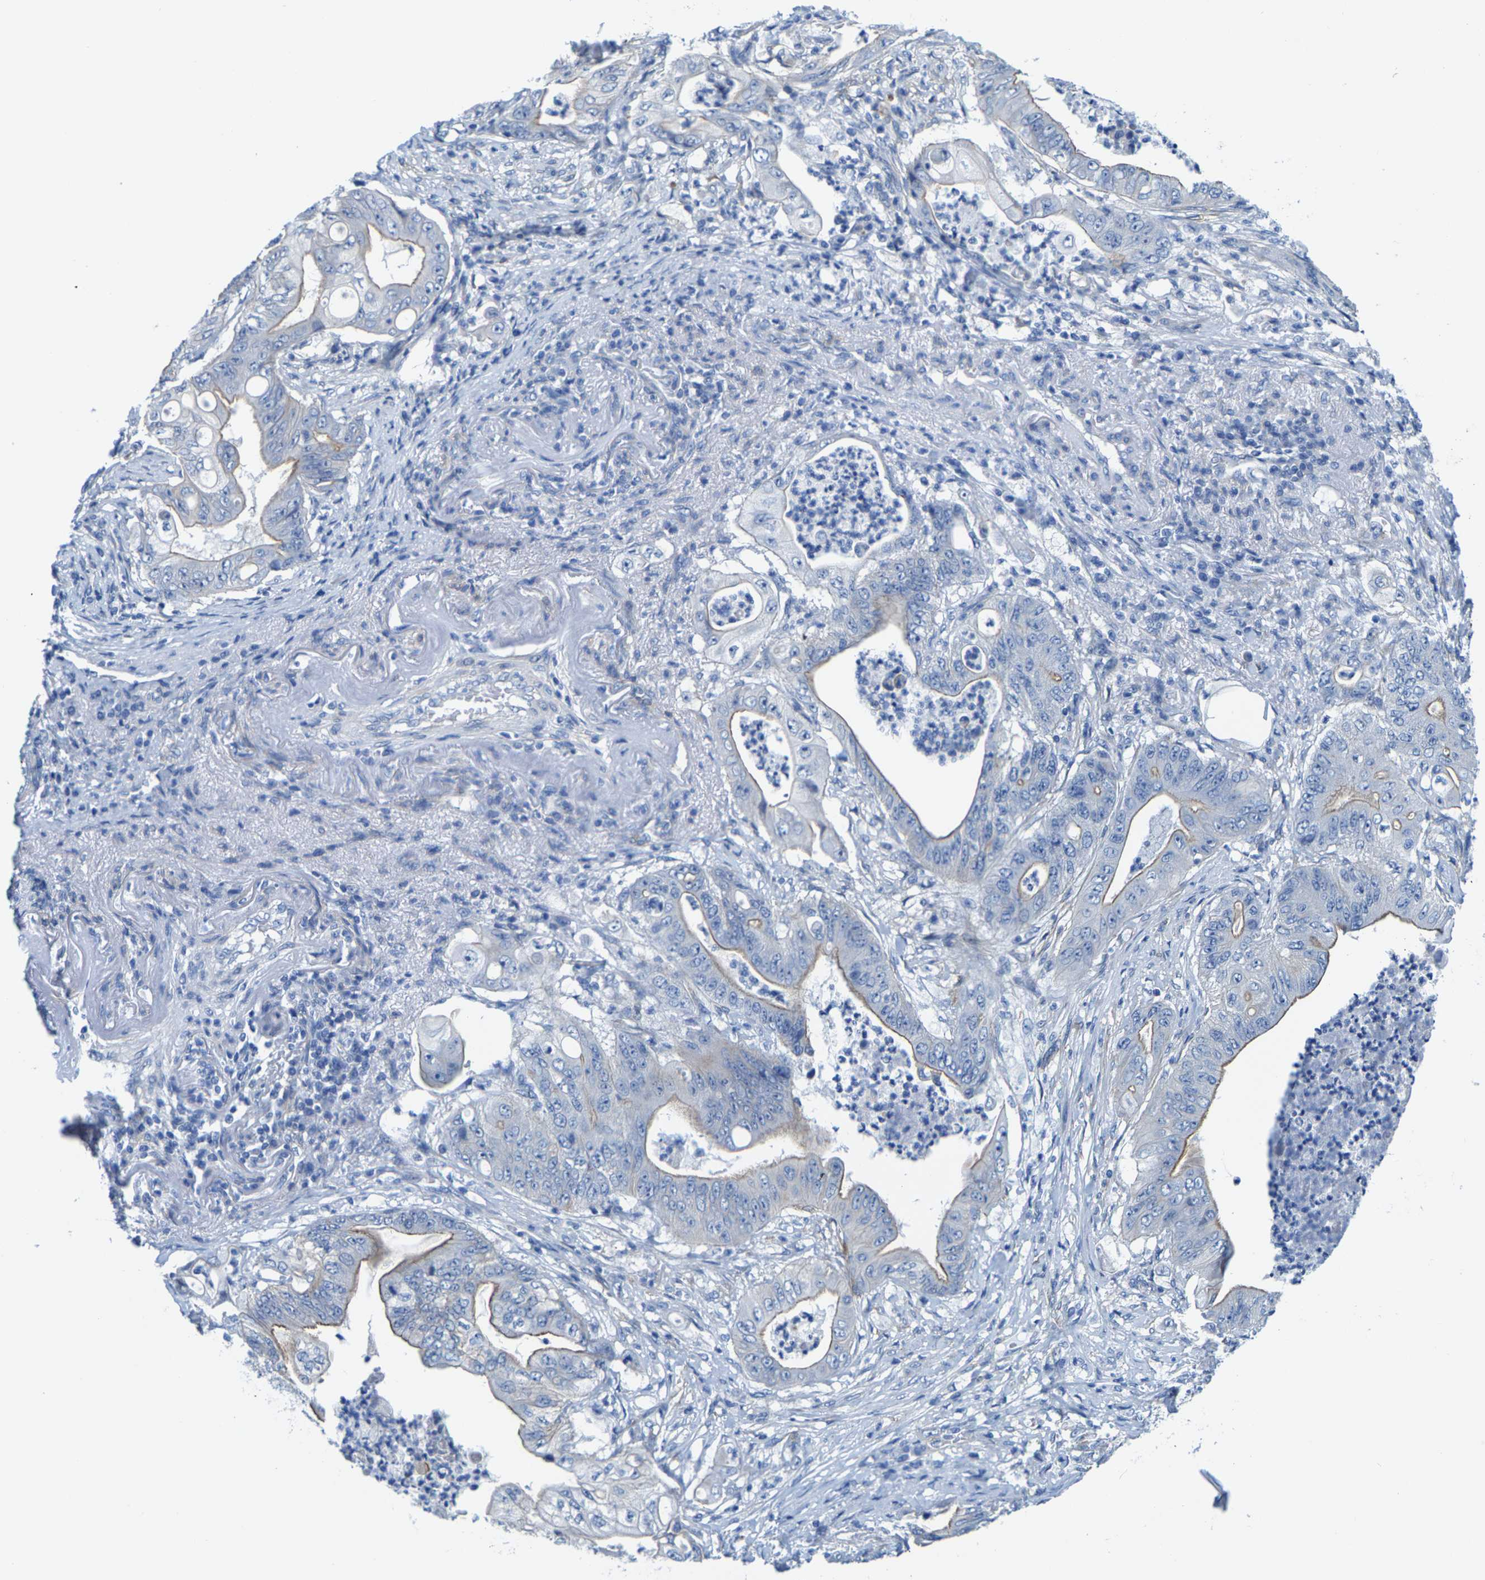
{"staining": {"intensity": "negative", "quantity": "none", "location": "none"}, "tissue": "stomach cancer", "cell_type": "Tumor cells", "image_type": "cancer", "snomed": [{"axis": "morphology", "description": "Adenocarcinoma, NOS"}, {"axis": "topography", "description": "Stomach"}], "caption": "Protein analysis of stomach adenocarcinoma displays no significant positivity in tumor cells.", "gene": "DSCAM", "patient": {"sex": "female", "age": 73}}